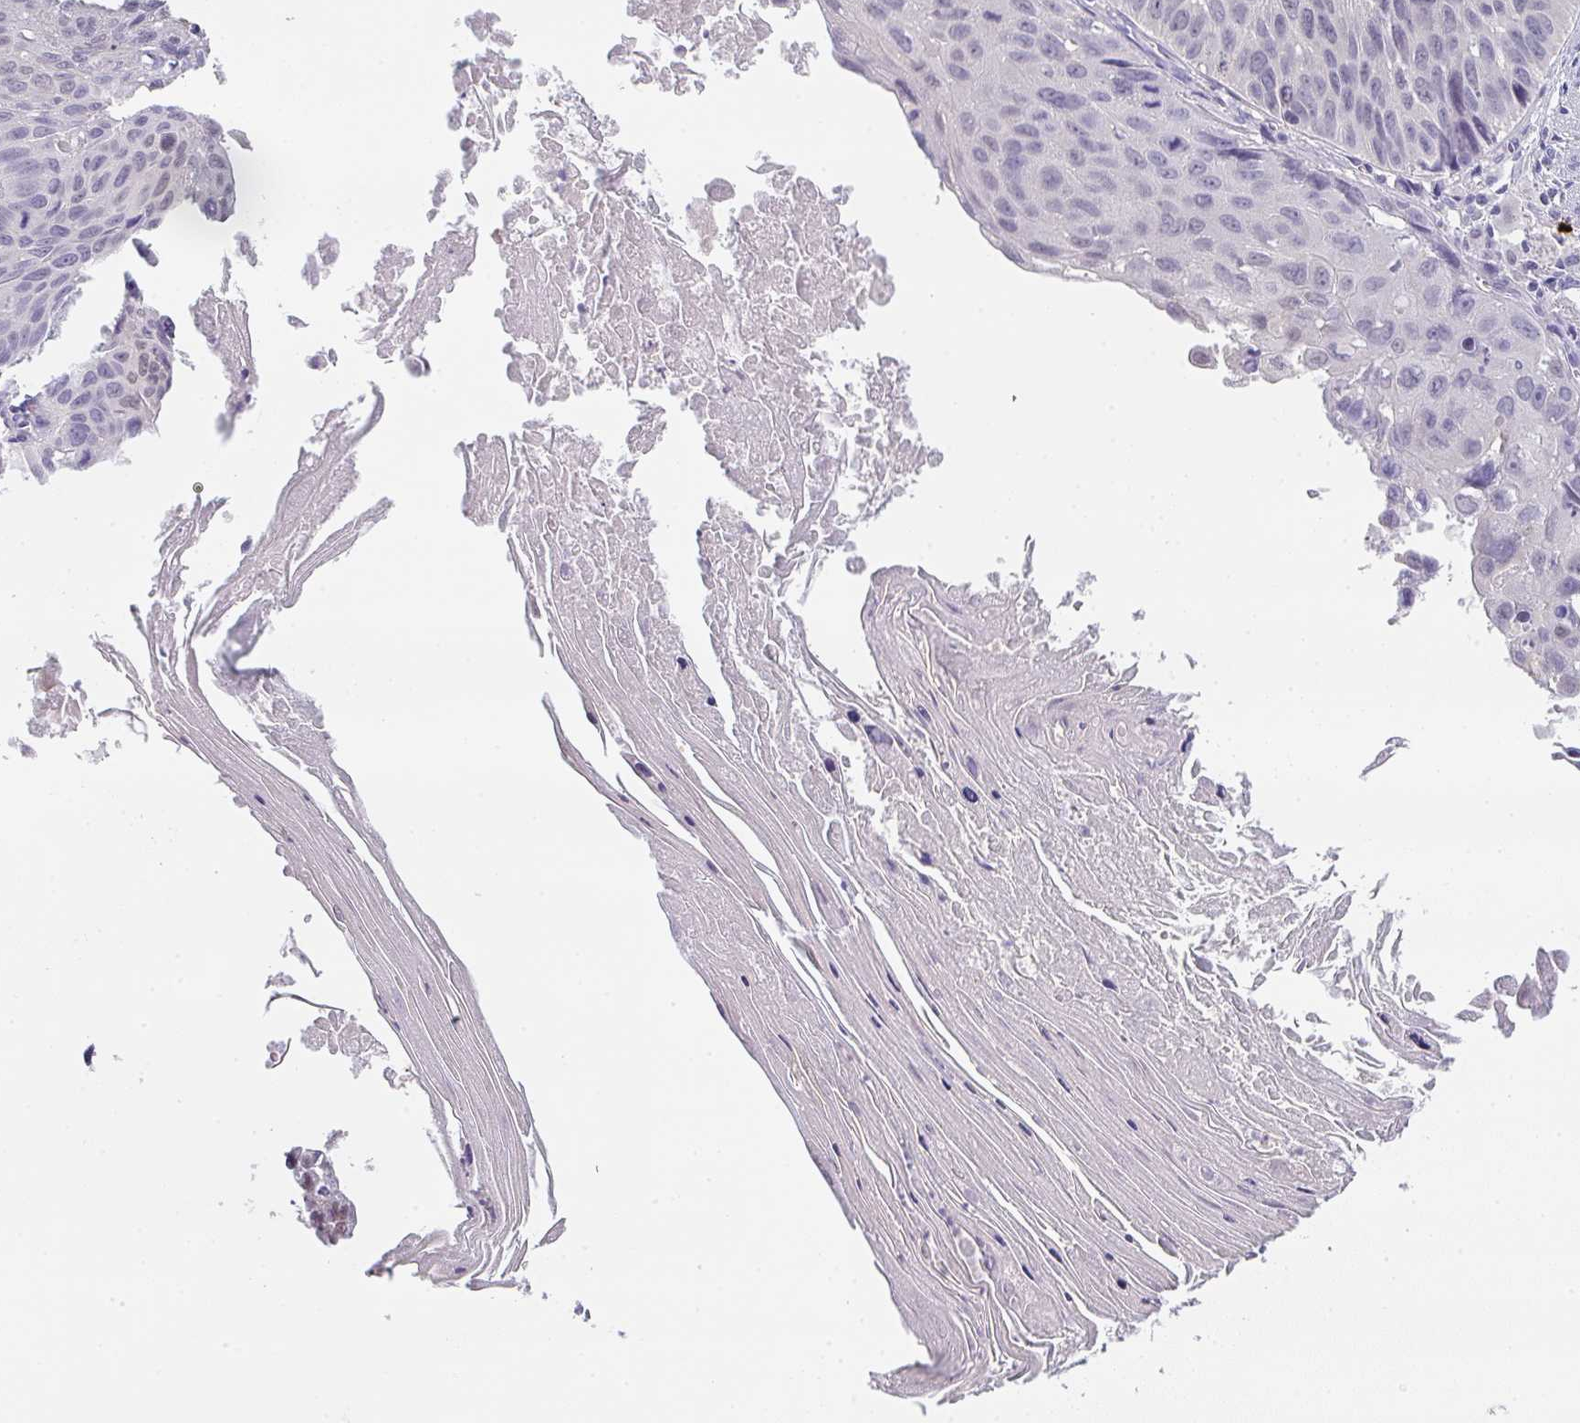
{"staining": {"intensity": "negative", "quantity": "none", "location": "none"}, "tissue": "lung cancer", "cell_type": "Tumor cells", "image_type": "cancer", "snomed": [{"axis": "morphology", "description": "Squamous cell carcinoma, NOS"}, {"axis": "topography", "description": "Lung"}], "caption": "A high-resolution image shows immunohistochemistry (IHC) staining of lung cancer (squamous cell carcinoma), which shows no significant staining in tumor cells.", "gene": "CACNA1S", "patient": {"sex": "male", "age": 71}}